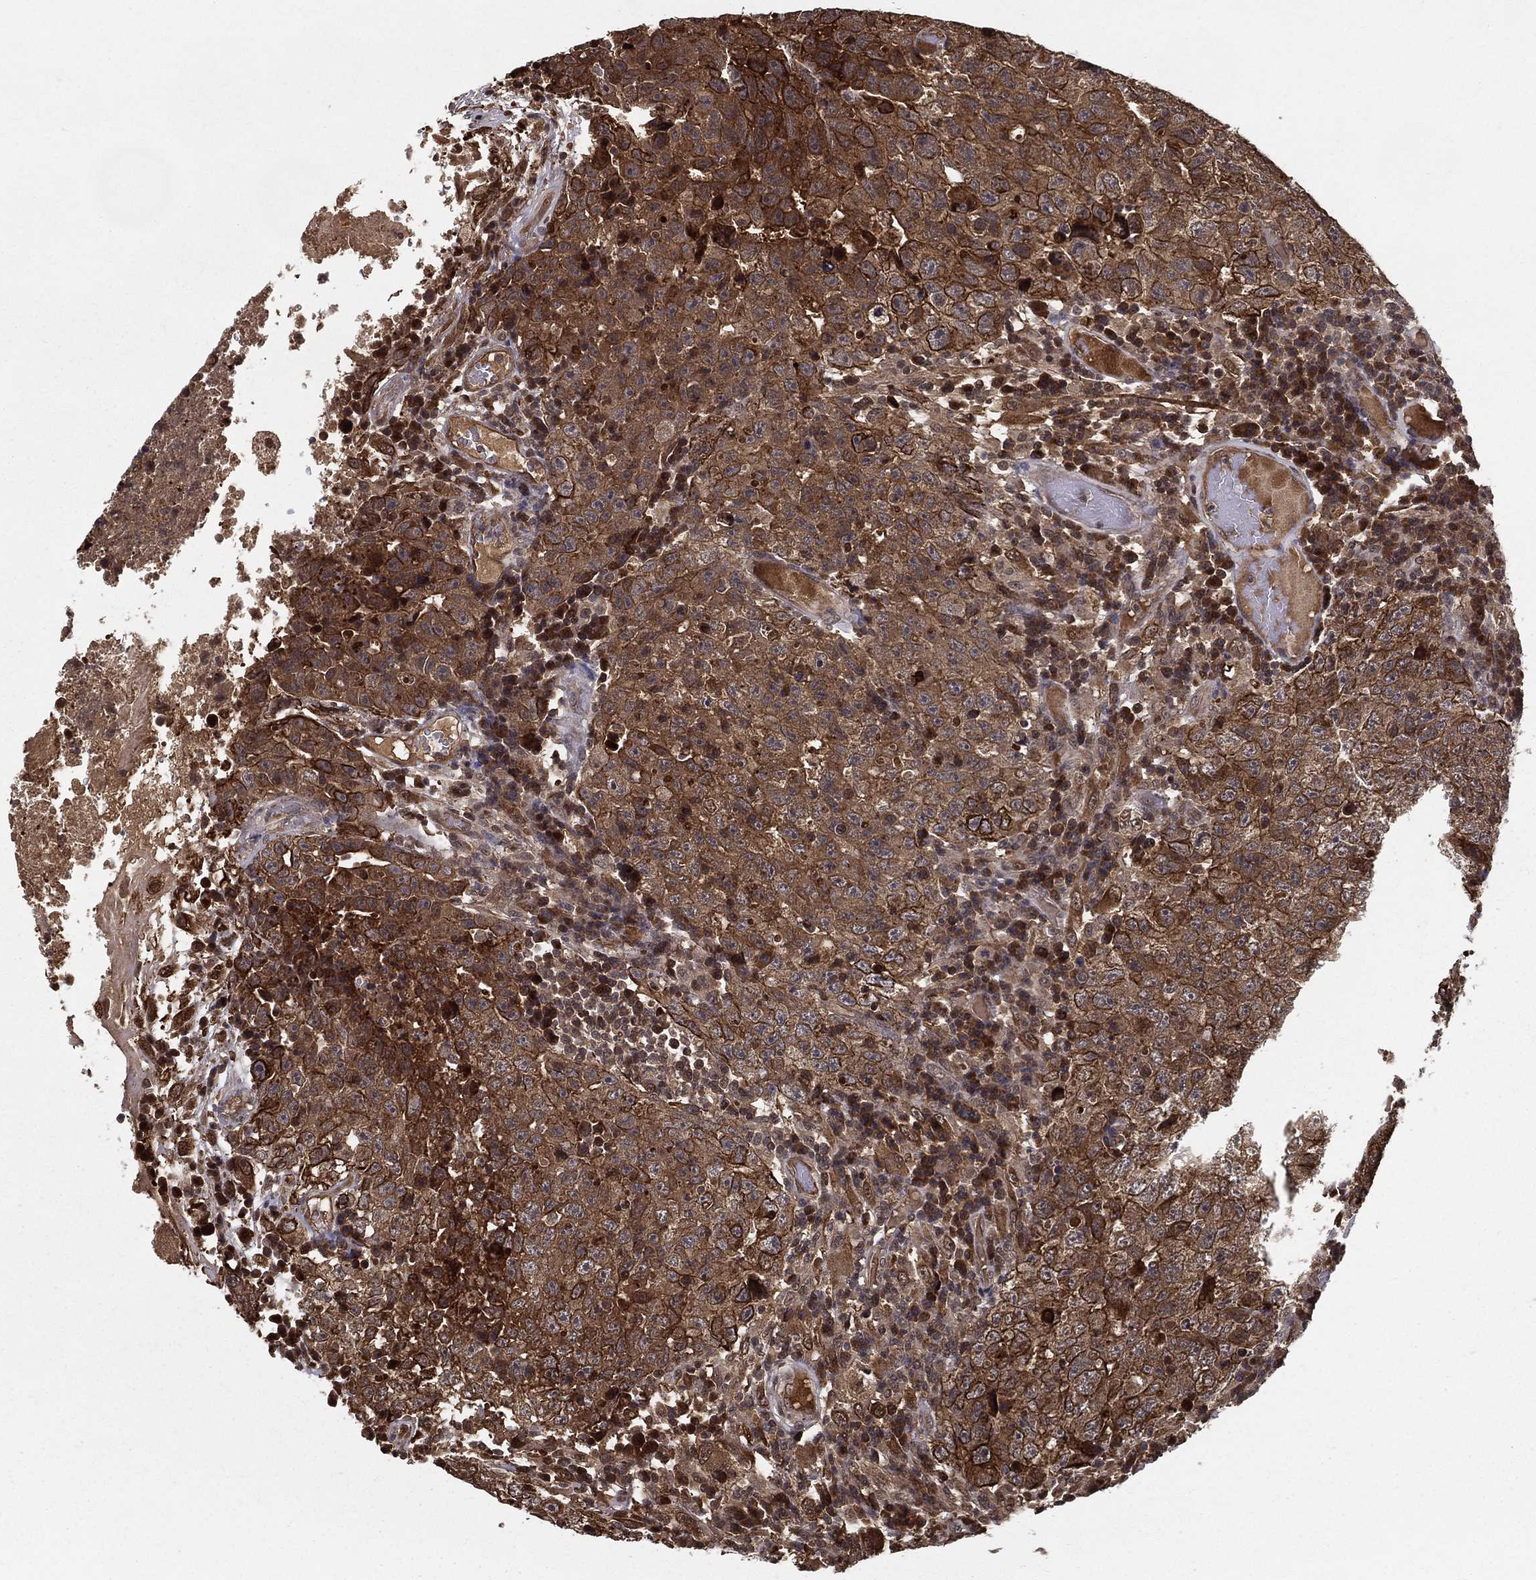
{"staining": {"intensity": "strong", "quantity": "25%-75%", "location": "cytoplasmic/membranous"}, "tissue": "testis cancer", "cell_type": "Tumor cells", "image_type": "cancer", "snomed": [{"axis": "morphology", "description": "Necrosis, NOS"}, {"axis": "morphology", "description": "Carcinoma, Embryonal, NOS"}, {"axis": "topography", "description": "Testis"}], "caption": "A photomicrograph of embryonal carcinoma (testis) stained for a protein demonstrates strong cytoplasmic/membranous brown staining in tumor cells. (DAB (3,3'-diaminobenzidine) IHC, brown staining for protein, blue staining for nuclei).", "gene": "SLC6A6", "patient": {"sex": "male", "age": 19}}